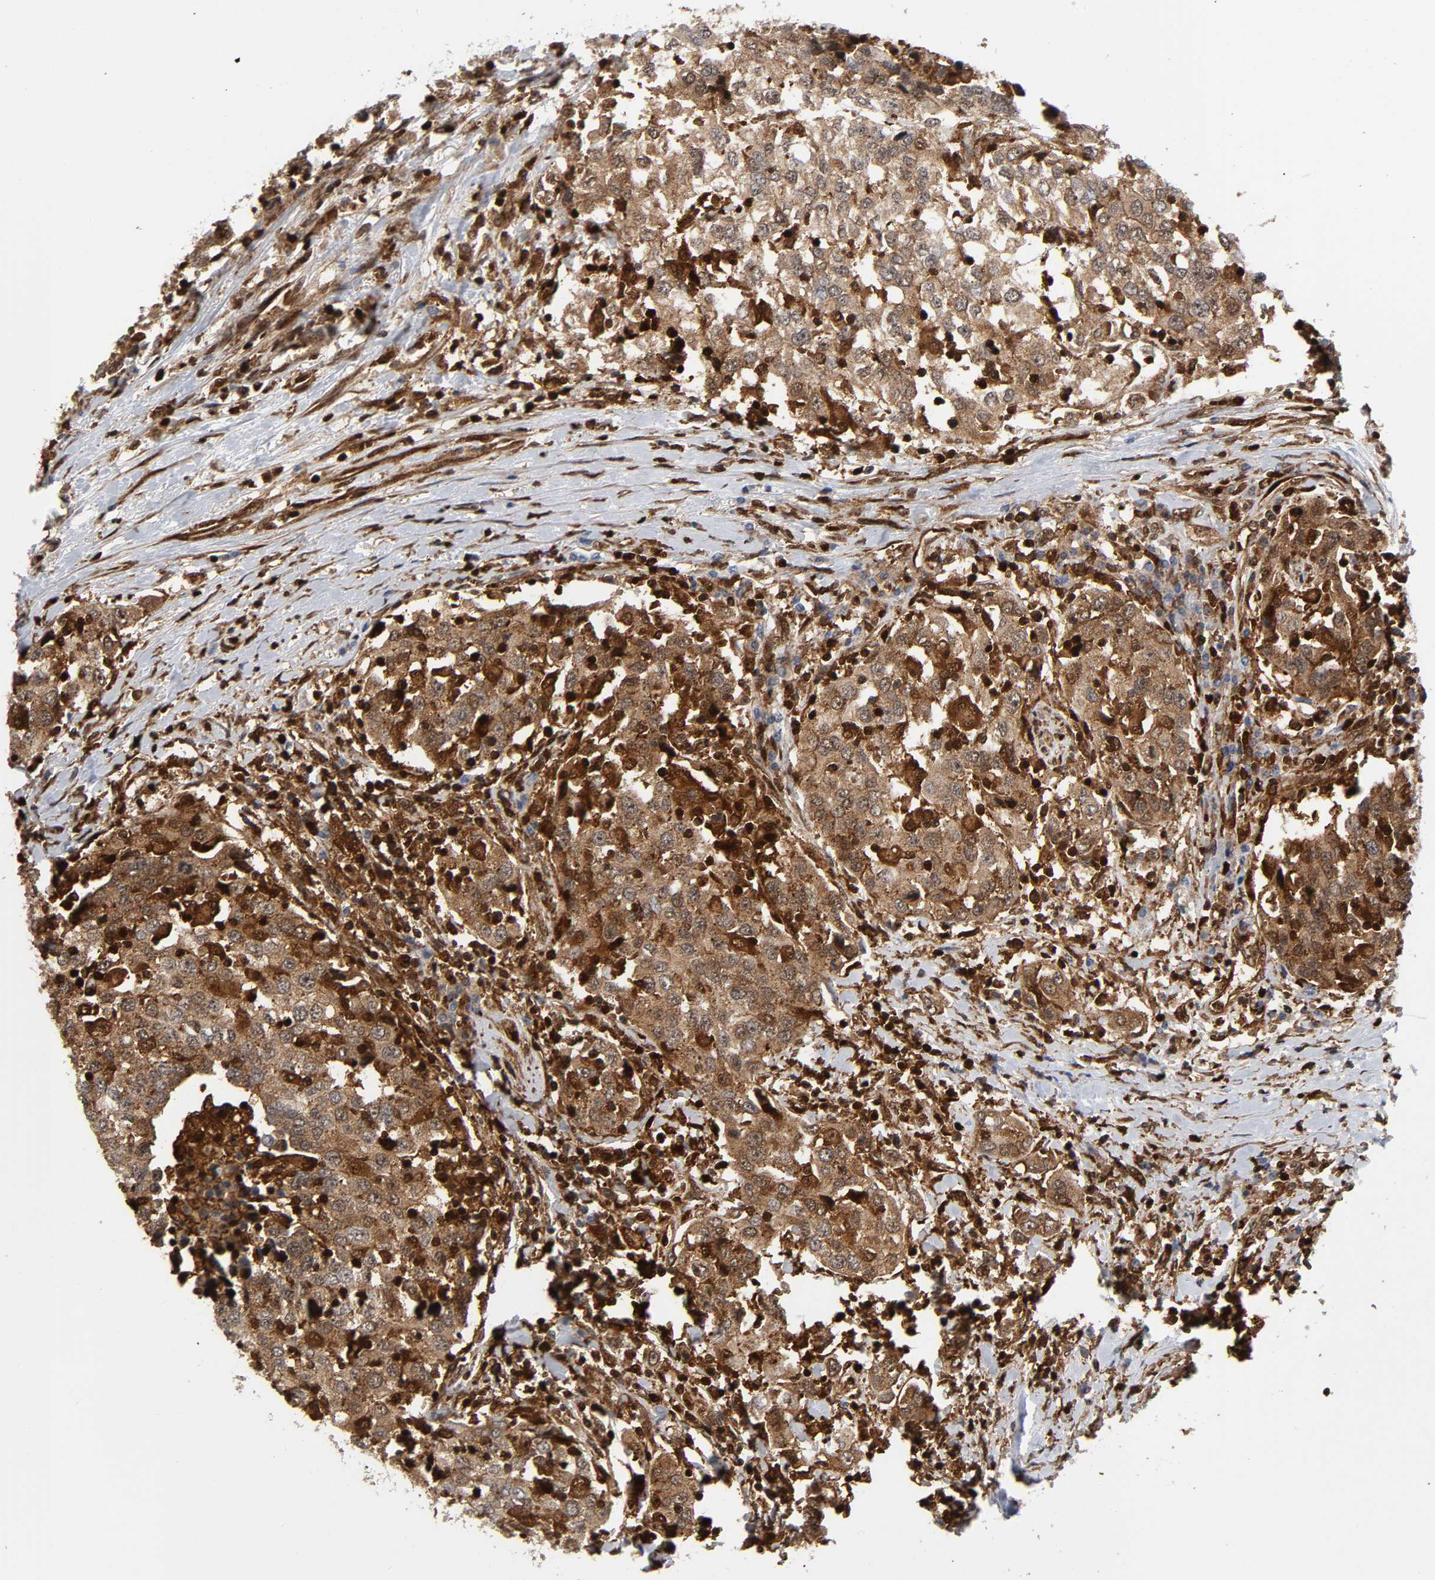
{"staining": {"intensity": "strong", "quantity": ">75%", "location": "cytoplasmic/membranous"}, "tissue": "urothelial cancer", "cell_type": "Tumor cells", "image_type": "cancer", "snomed": [{"axis": "morphology", "description": "Urothelial carcinoma, High grade"}, {"axis": "topography", "description": "Urinary bladder"}], "caption": "Brown immunohistochemical staining in urothelial cancer shows strong cytoplasmic/membranous positivity in about >75% of tumor cells.", "gene": "MAPK1", "patient": {"sex": "female", "age": 80}}